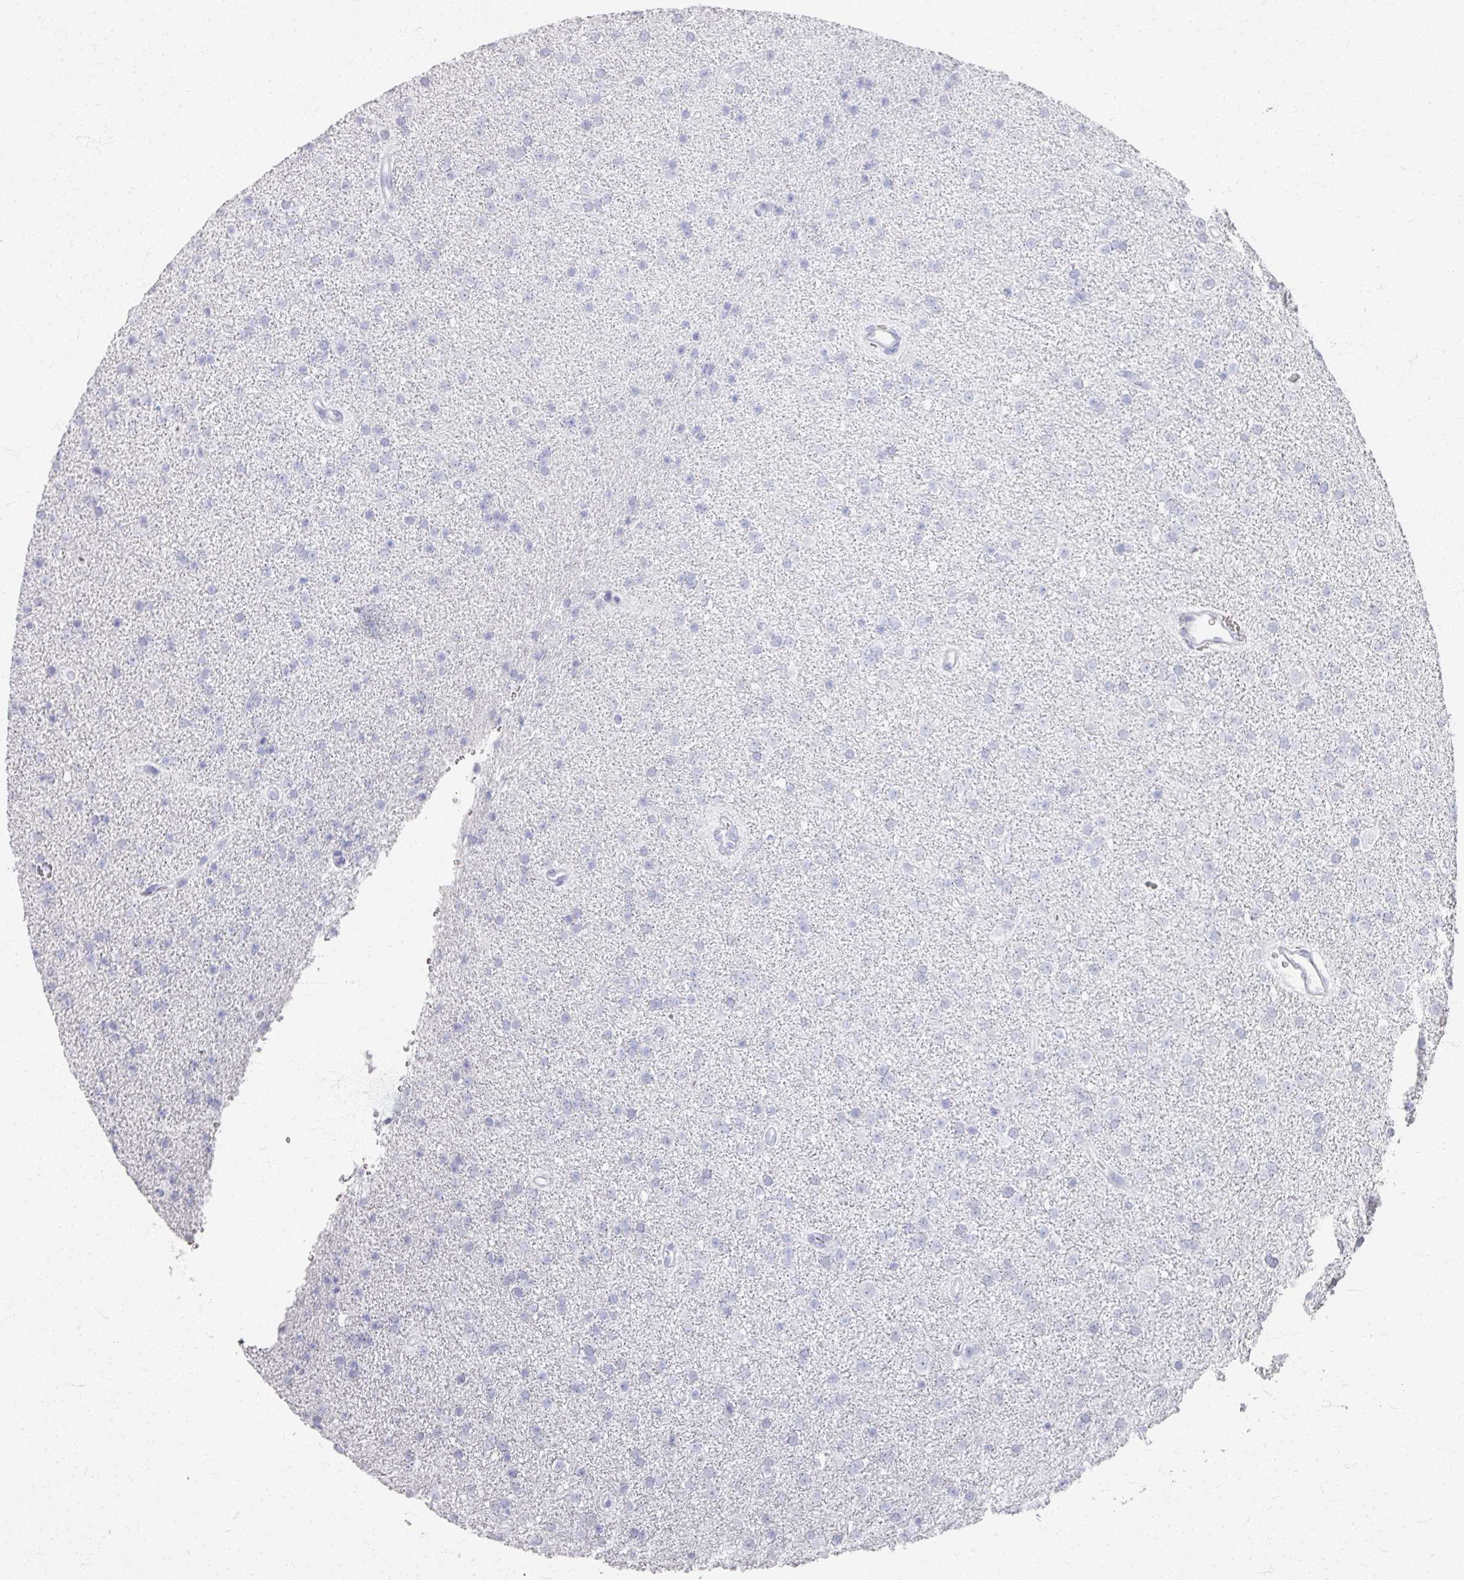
{"staining": {"intensity": "negative", "quantity": "none", "location": "none"}, "tissue": "glioma", "cell_type": "Tumor cells", "image_type": "cancer", "snomed": [{"axis": "morphology", "description": "Glioma, malignant, Low grade"}, {"axis": "topography", "description": "Brain"}], "caption": "High power microscopy image of an immunohistochemistry photomicrograph of malignant glioma (low-grade), revealing no significant expression in tumor cells.", "gene": "PSKH1", "patient": {"sex": "female", "age": 34}}